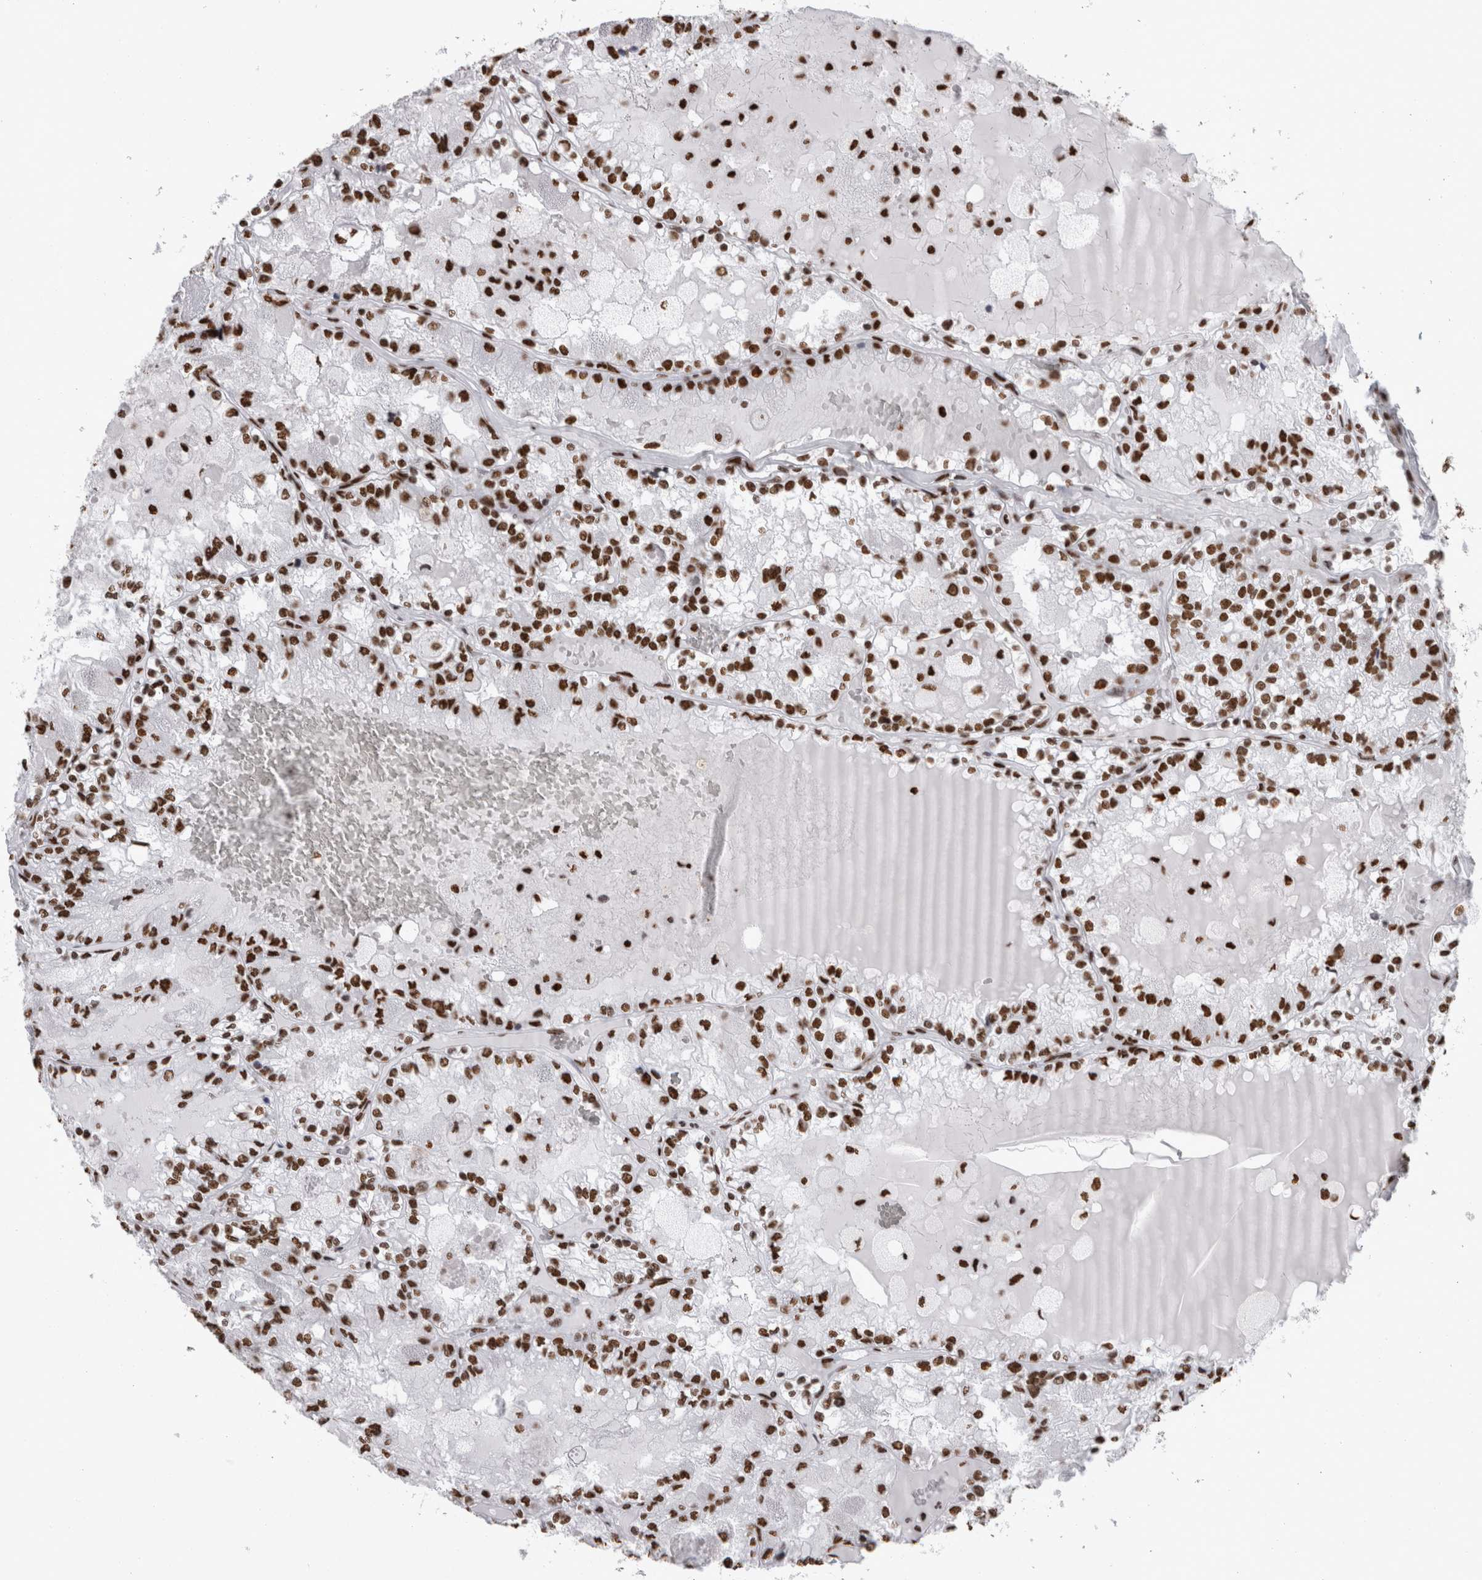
{"staining": {"intensity": "strong", "quantity": ">75%", "location": "nuclear"}, "tissue": "renal cancer", "cell_type": "Tumor cells", "image_type": "cancer", "snomed": [{"axis": "morphology", "description": "Adenocarcinoma, NOS"}, {"axis": "topography", "description": "Kidney"}], "caption": "This micrograph demonstrates IHC staining of renal adenocarcinoma, with high strong nuclear expression in about >75% of tumor cells.", "gene": "HNRNPM", "patient": {"sex": "female", "age": 56}}